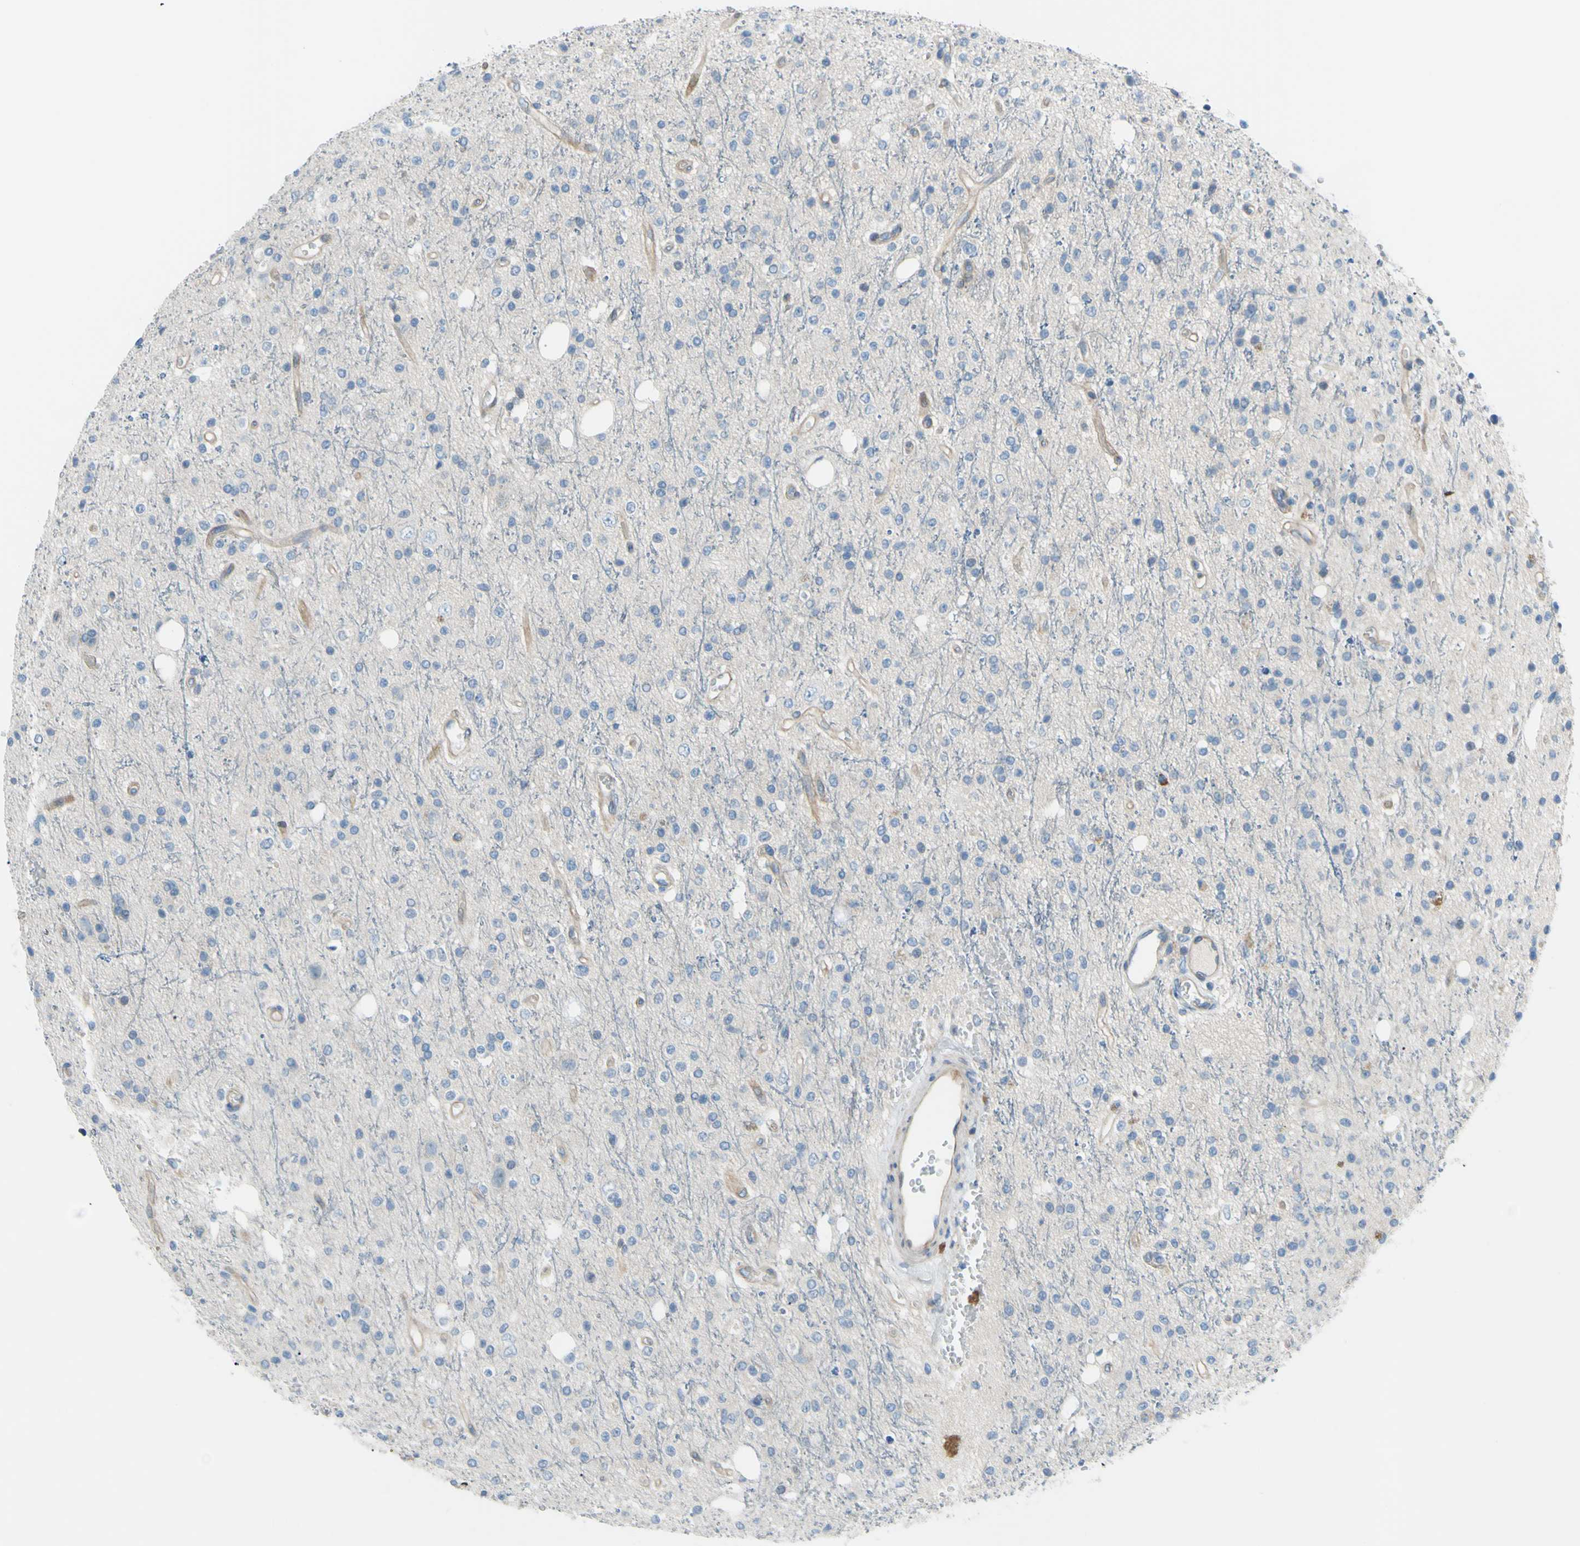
{"staining": {"intensity": "negative", "quantity": "none", "location": "none"}, "tissue": "glioma", "cell_type": "Tumor cells", "image_type": "cancer", "snomed": [{"axis": "morphology", "description": "Glioma, malignant, High grade"}, {"axis": "topography", "description": "Brain"}], "caption": "Malignant glioma (high-grade) stained for a protein using IHC shows no staining tumor cells.", "gene": "PAK2", "patient": {"sex": "male", "age": 47}}